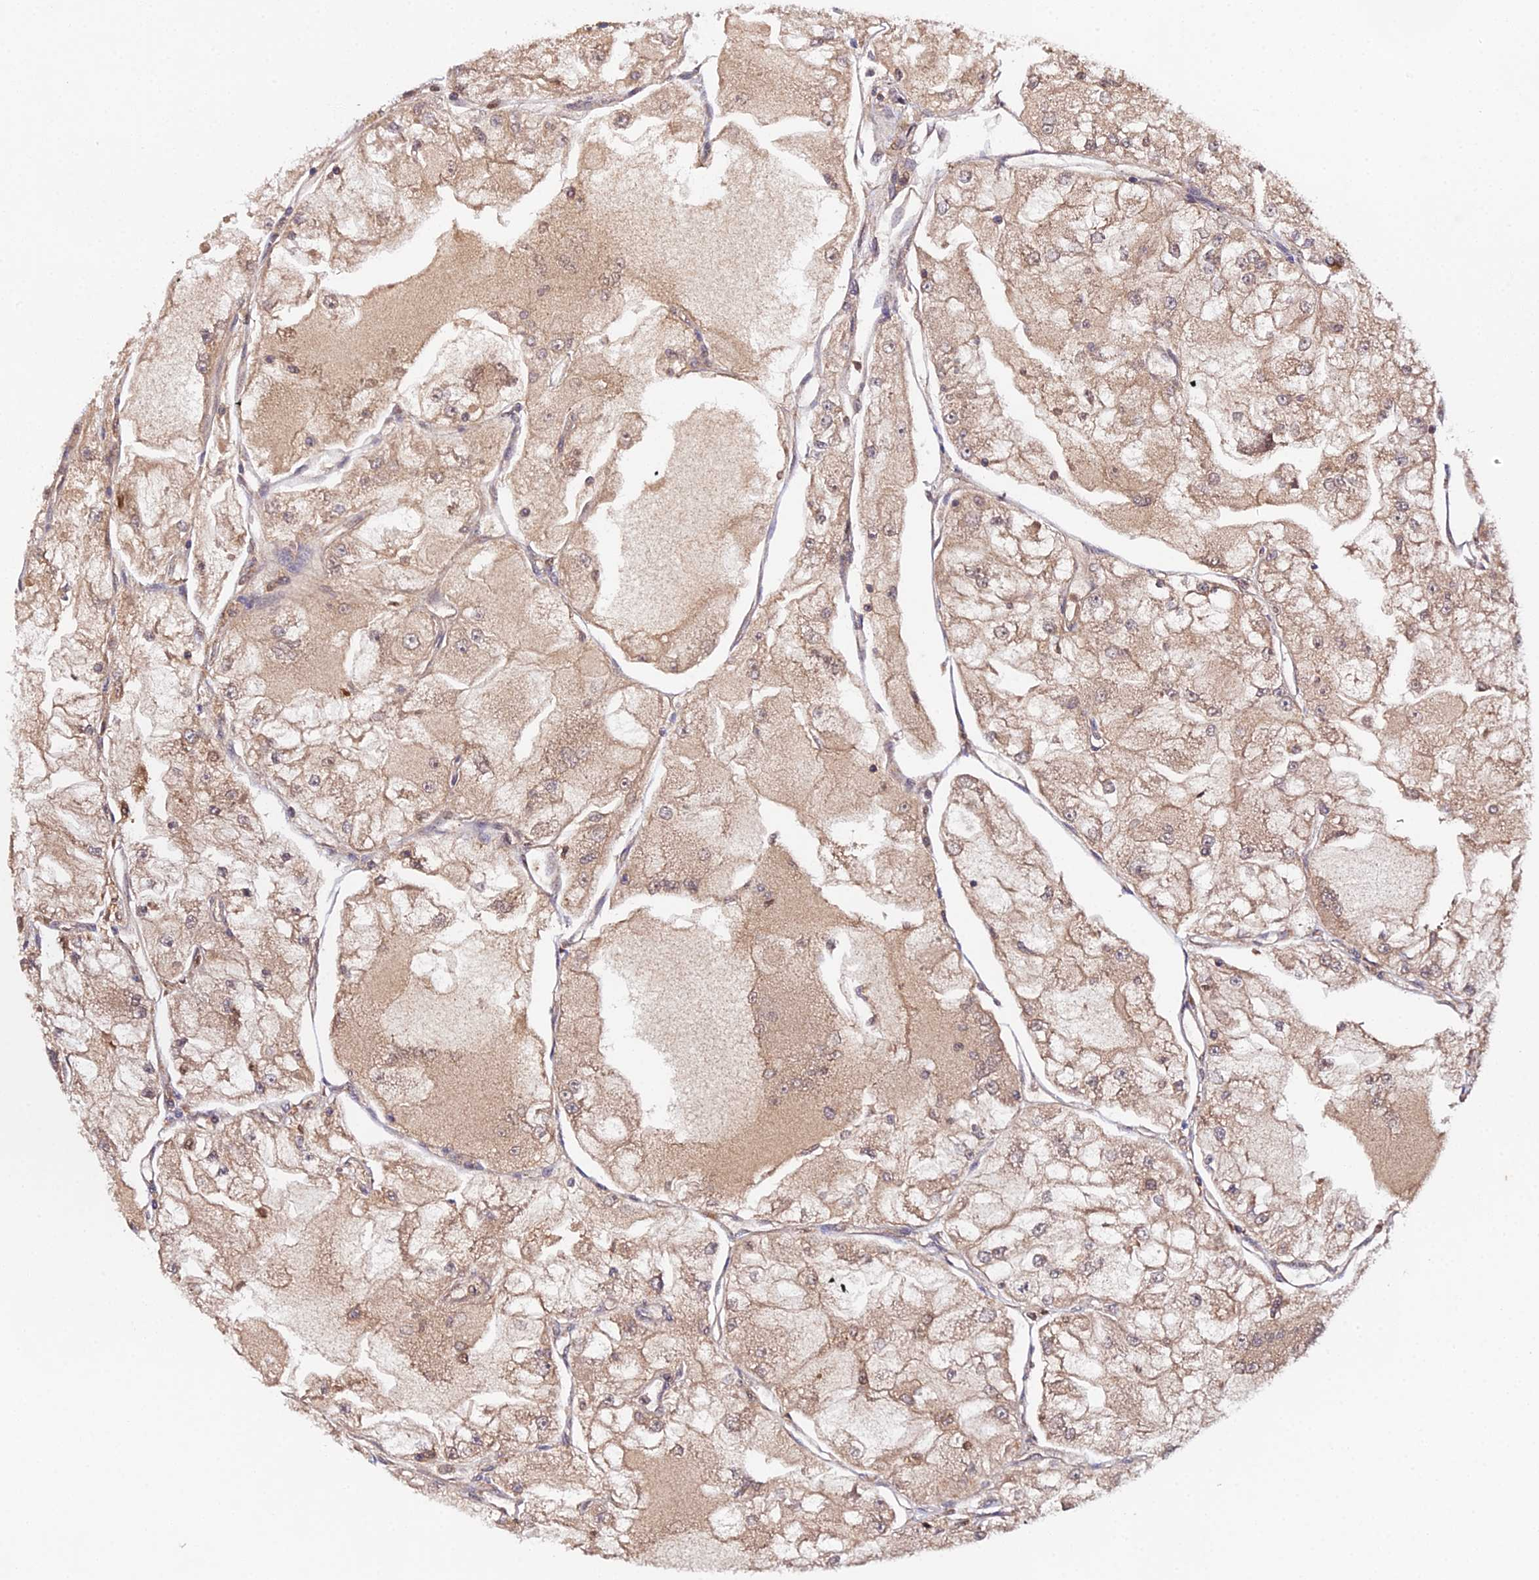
{"staining": {"intensity": "weak", "quantity": ">75%", "location": "cytoplasmic/membranous"}, "tissue": "renal cancer", "cell_type": "Tumor cells", "image_type": "cancer", "snomed": [{"axis": "morphology", "description": "Adenocarcinoma, NOS"}, {"axis": "topography", "description": "Kidney"}], "caption": "DAB immunohistochemical staining of human renal cancer demonstrates weak cytoplasmic/membranous protein expression in approximately >75% of tumor cells.", "gene": "FBP1", "patient": {"sex": "female", "age": 72}}